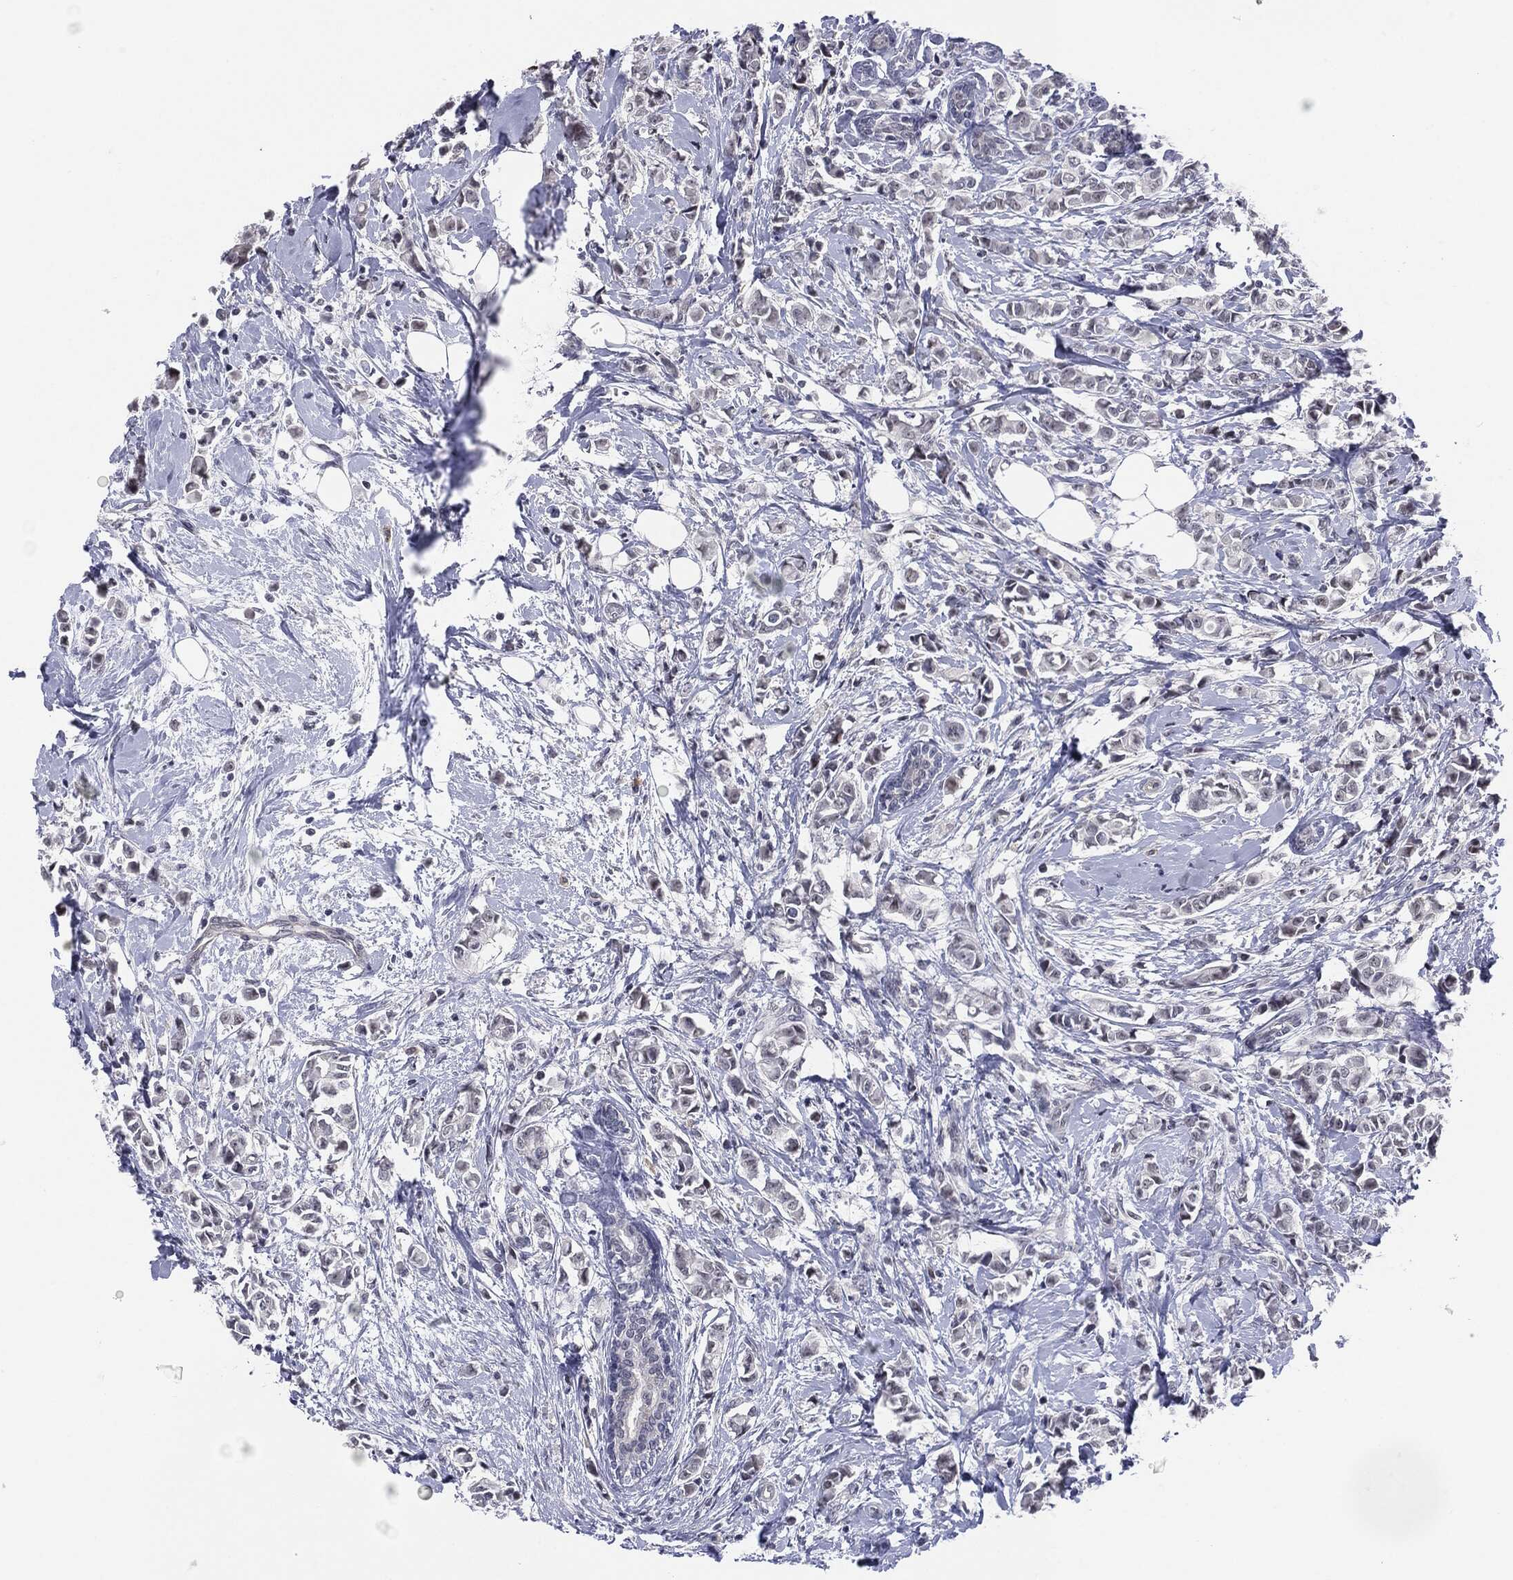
{"staining": {"intensity": "negative", "quantity": "none", "location": "none"}, "tissue": "breast cancer", "cell_type": "Tumor cells", "image_type": "cancer", "snomed": [{"axis": "morphology", "description": "Normal tissue, NOS"}, {"axis": "morphology", "description": "Duct carcinoma"}, {"axis": "topography", "description": "Breast"}], "caption": "DAB (3,3'-diaminobenzidine) immunohistochemical staining of human breast cancer reveals no significant expression in tumor cells.", "gene": "SLC5A5", "patient": {"sex": "female", "age": 44}}